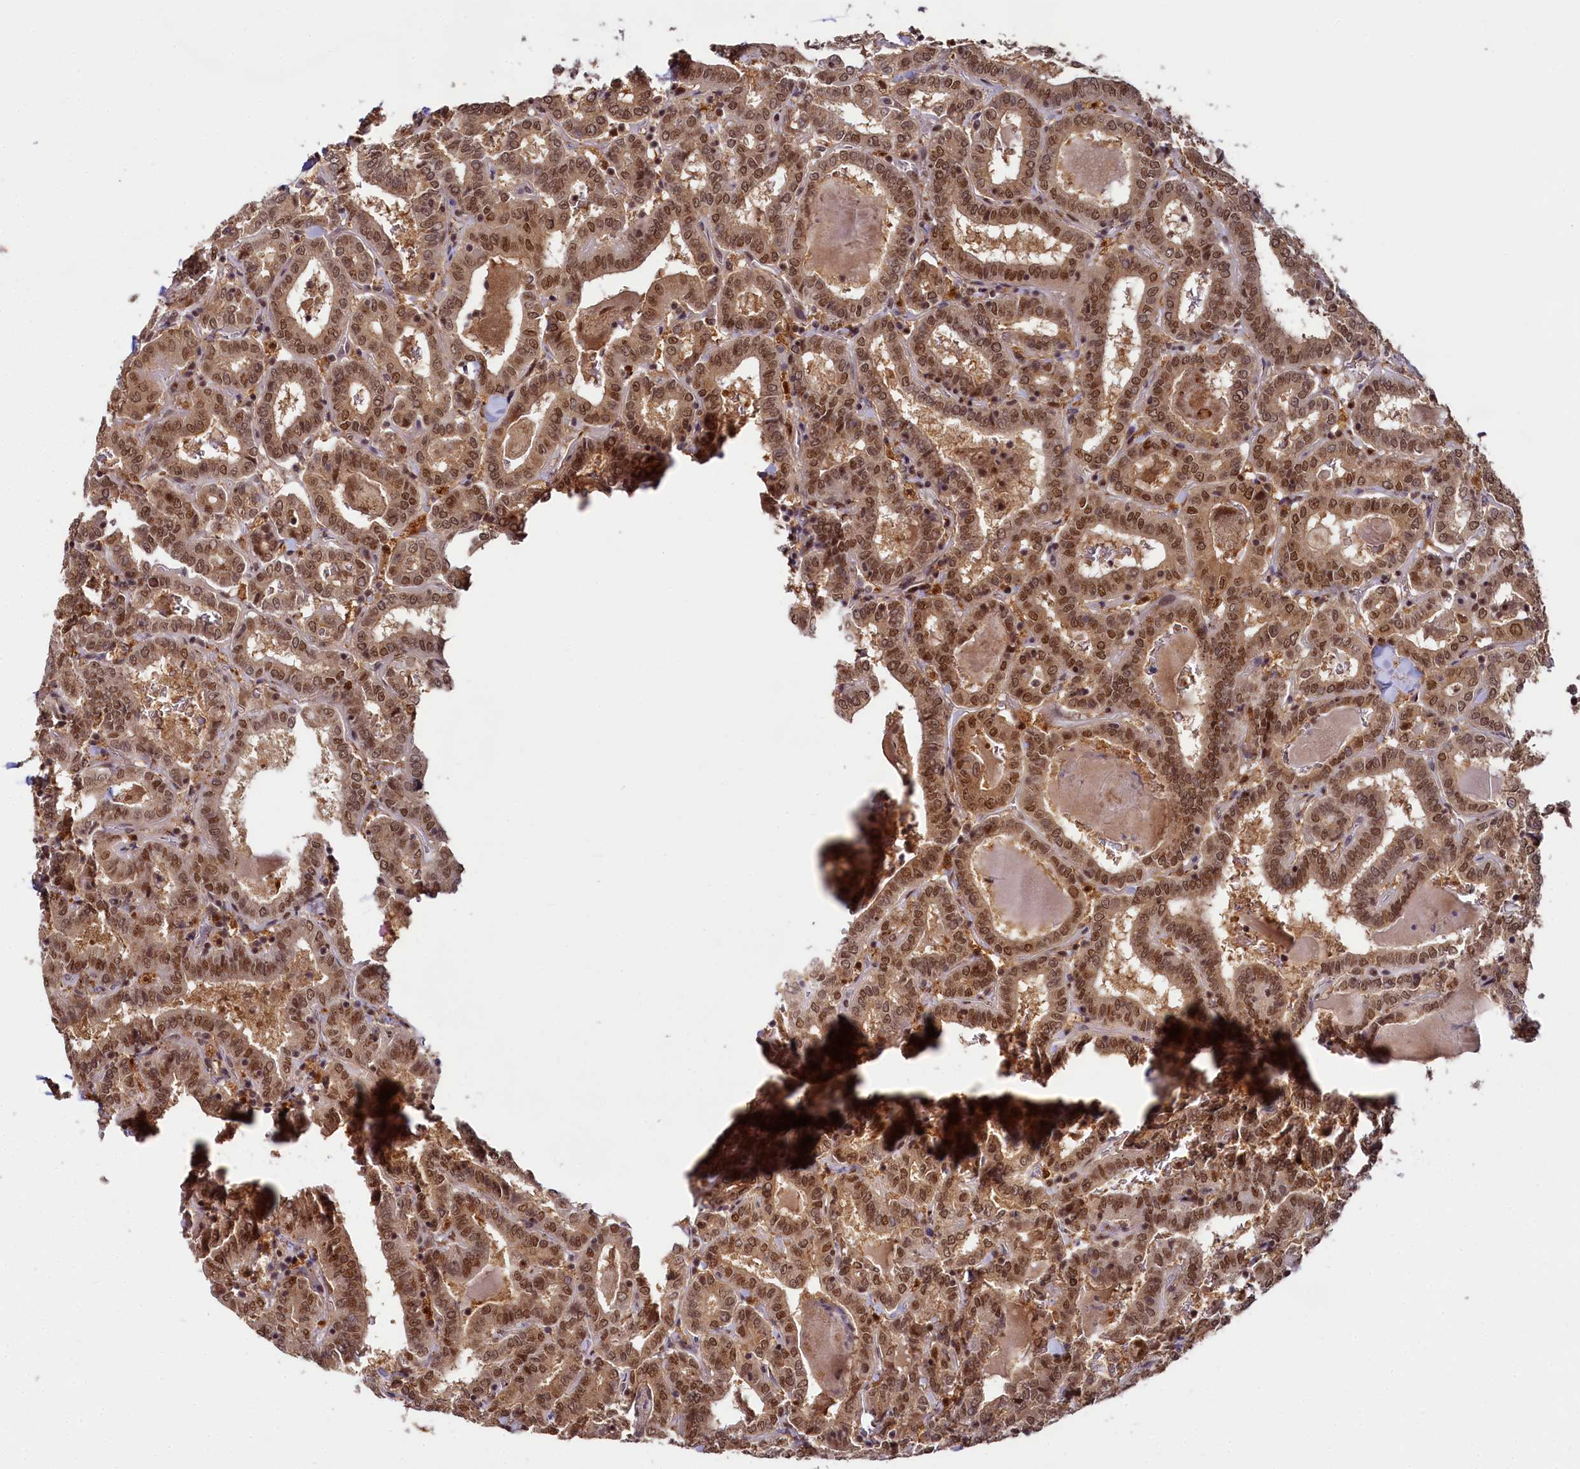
{"staining": {"intensity": "moderate", "quantity": ">75%", "location": "cytoplasmic/membranous,nuclear"}, "tissue": "thyroid cancer", "cell_type": "Tumor cells", "image_type": "cancer", "snomed": [{"axis": "morphology", "description": "Papillary adenocarcinoma, NOS"}, {"axis": "topography", "description": "Thyroid gland"}], "caption": "Thyroid cancer stained with a protein marker demonstrates moderate staining in tumor cells.", "gene": "PPHLN1", "patient": {"sex": "female", "age": 72}}